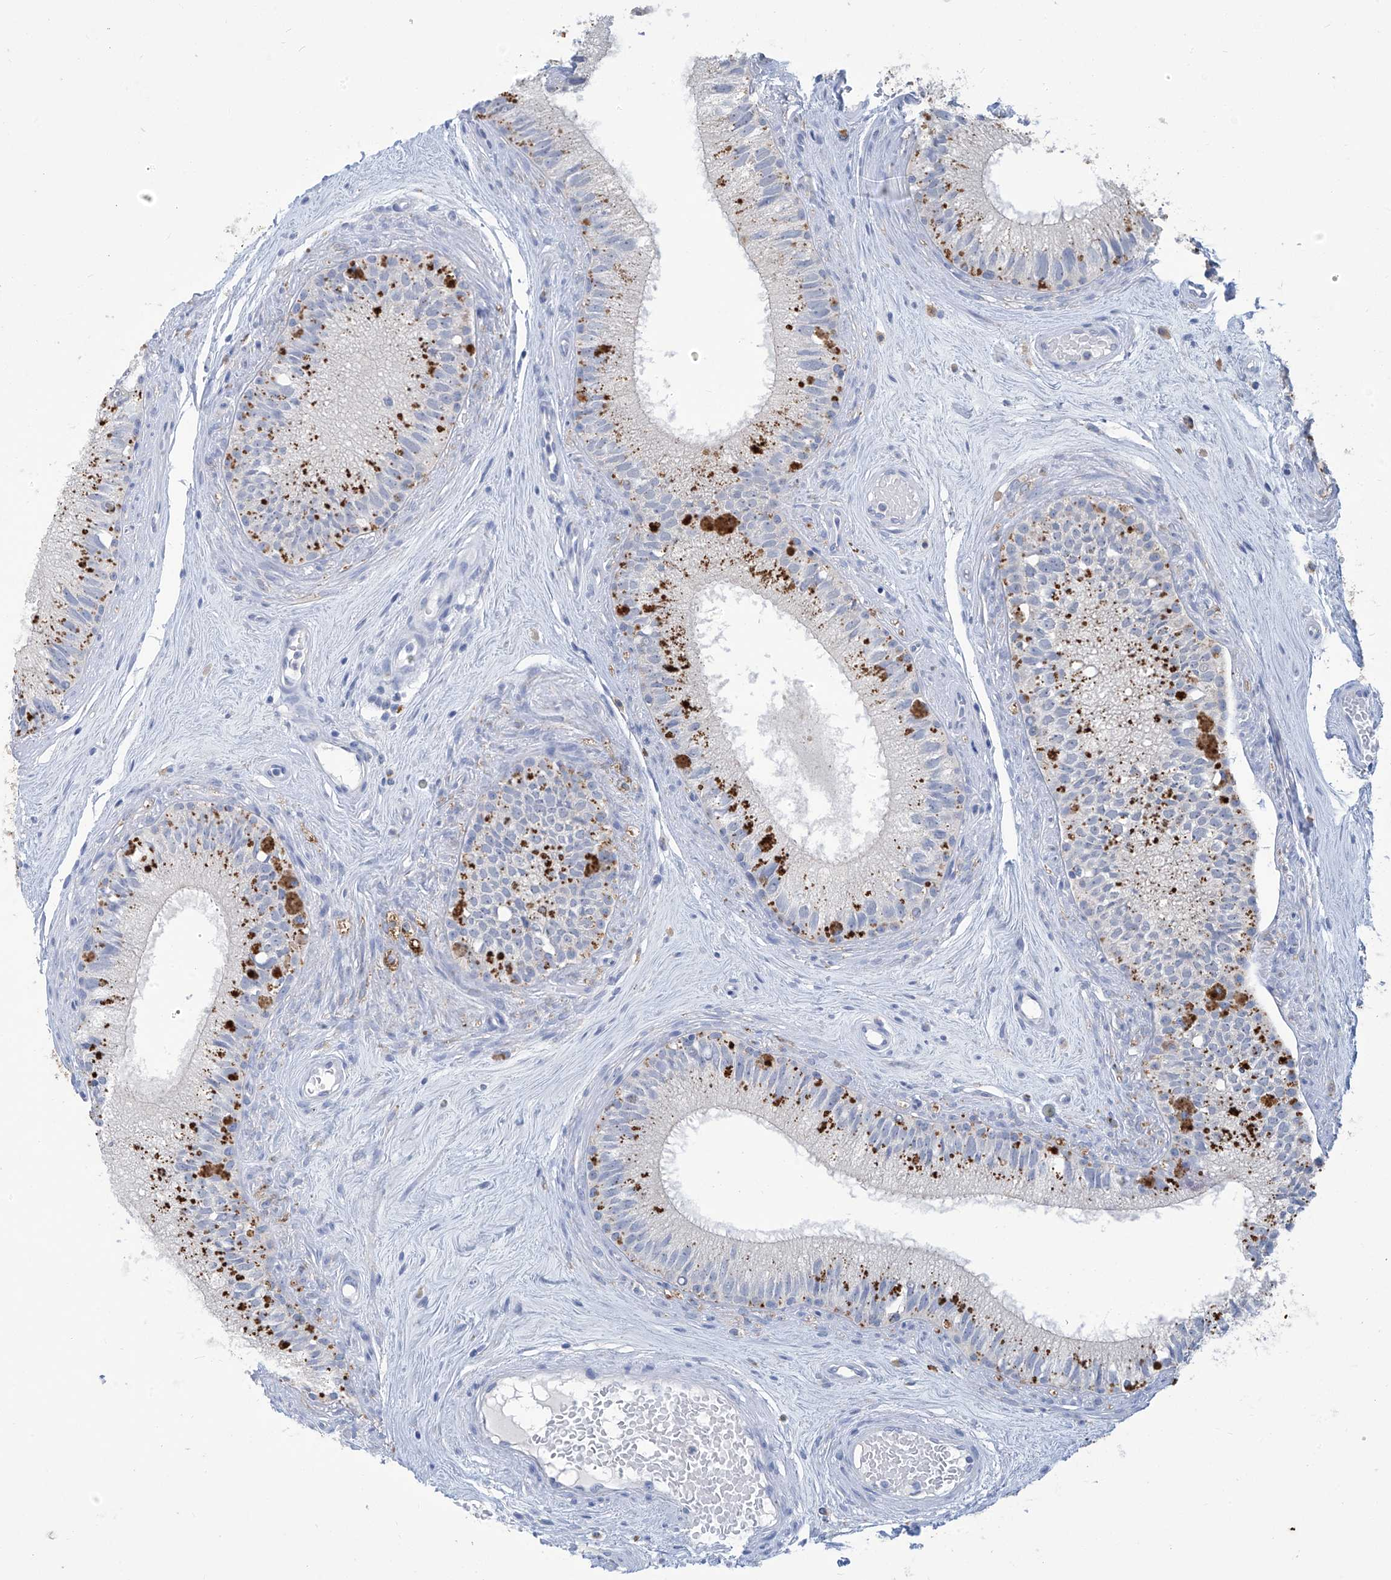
{"staining": {"intensity": "strong", "quantity": "<25%", "location": "cytoplasmic/membranous"}, "tissue": "epididymis", "cell_type": "Glandular cells", "image_type": "normal", "snomed": [{"axis": "morphology", "description": "Normal tissue, NOS"}, {"axis": "topography", "description": "Epididymis"}], "caption": "Glandular cells demonstrate medium levels of strong cytoplasmic/membranous staining in about <25% of cells in normal human epididymis.", "gene": "OGT", "patient": {"sex": "male", "age": 71}}